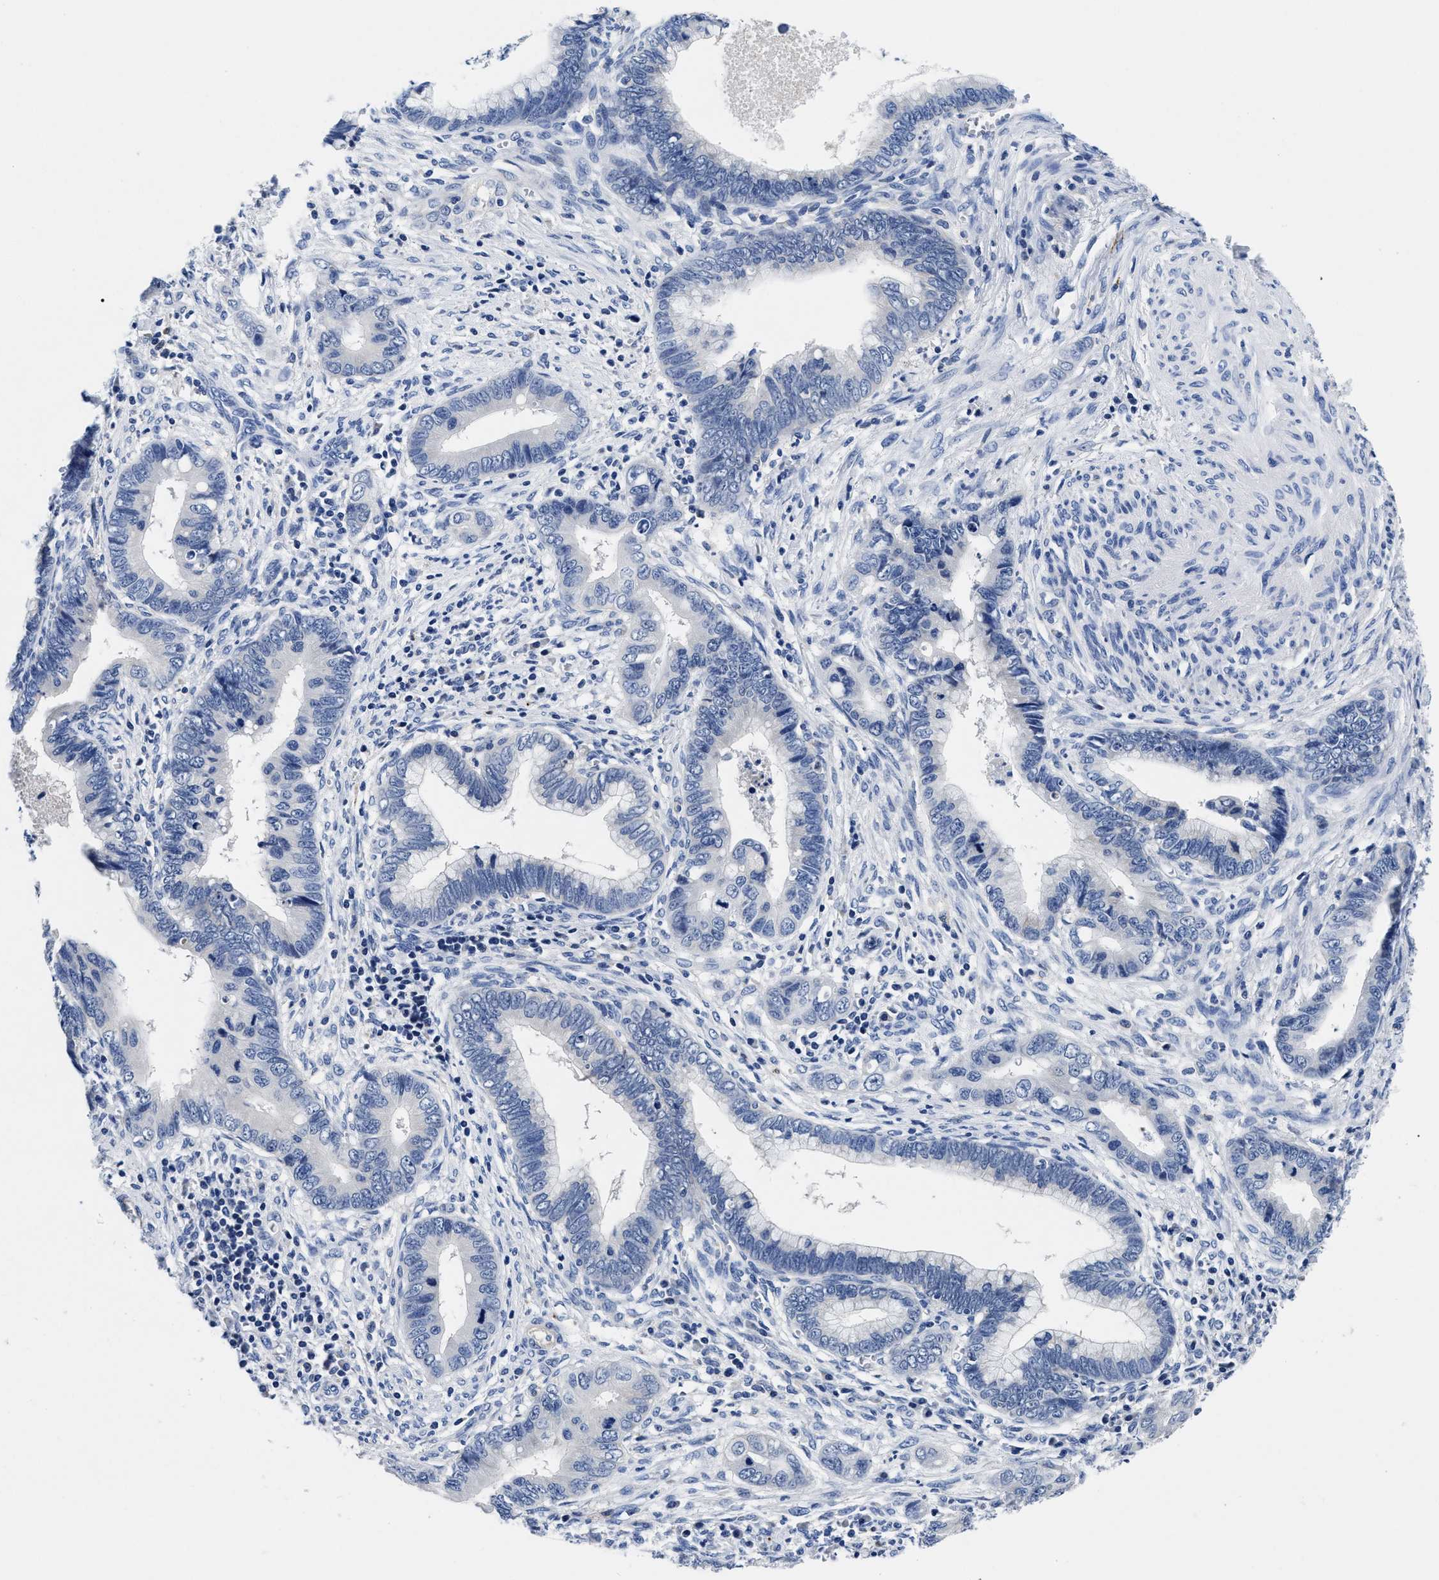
{"staining": {"intensity": "negative", "quantity": "none", "location": "none"}, "tissue": "cervical cancer", "cell_type": "Tumor cells", "image_type": "cancer", "snomed": [{"axis": "morphology", "description": "Adenocarcinoma, NOS"}, {"axis": "topography", "description": "Cervix"}], "caption": "Cervical cancer was stained to show a protein in brown. There is no significant positivity in tumor cells.", "gene": "SLC35F1", "patient": {"sex": "female", "age": 44}}